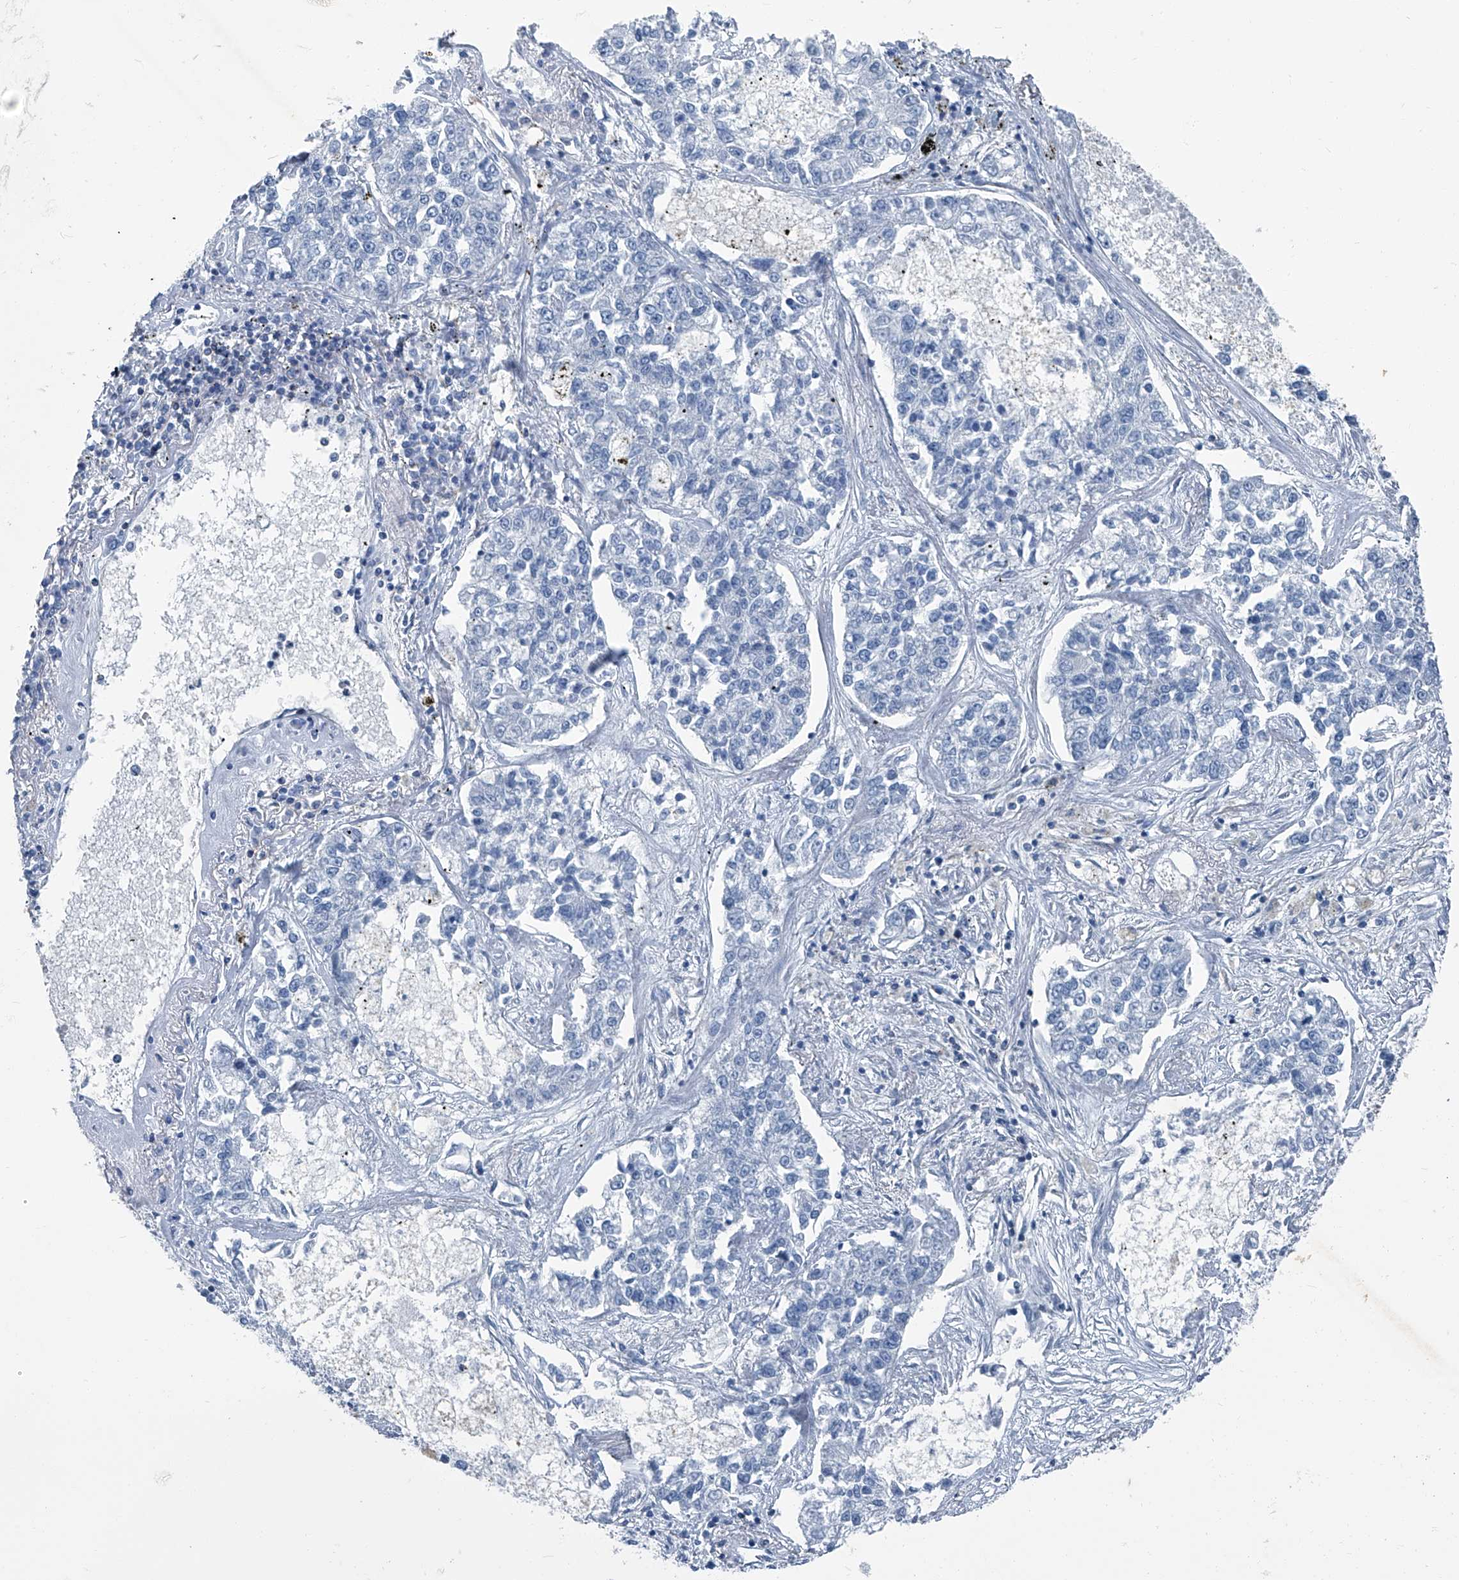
{"staining": {"intensity": "negative", "quantity": "none", "location": "none"}, "tissue": "lung cancer", "cell_type": "Tumor cells", "image_type": "cancer", "snomed": [{"axis": "morphology", "description": "Adenocarcinoma, NOS"}, {"axis": "topography", "description": "Lung"}], "caption": "DAB immunohistochemical staining of lung adenocarcinoma displays no significant staining in tumor cells.", "gene": "SEPTIN7", "patient": {"sex": "male", "age": 49}}